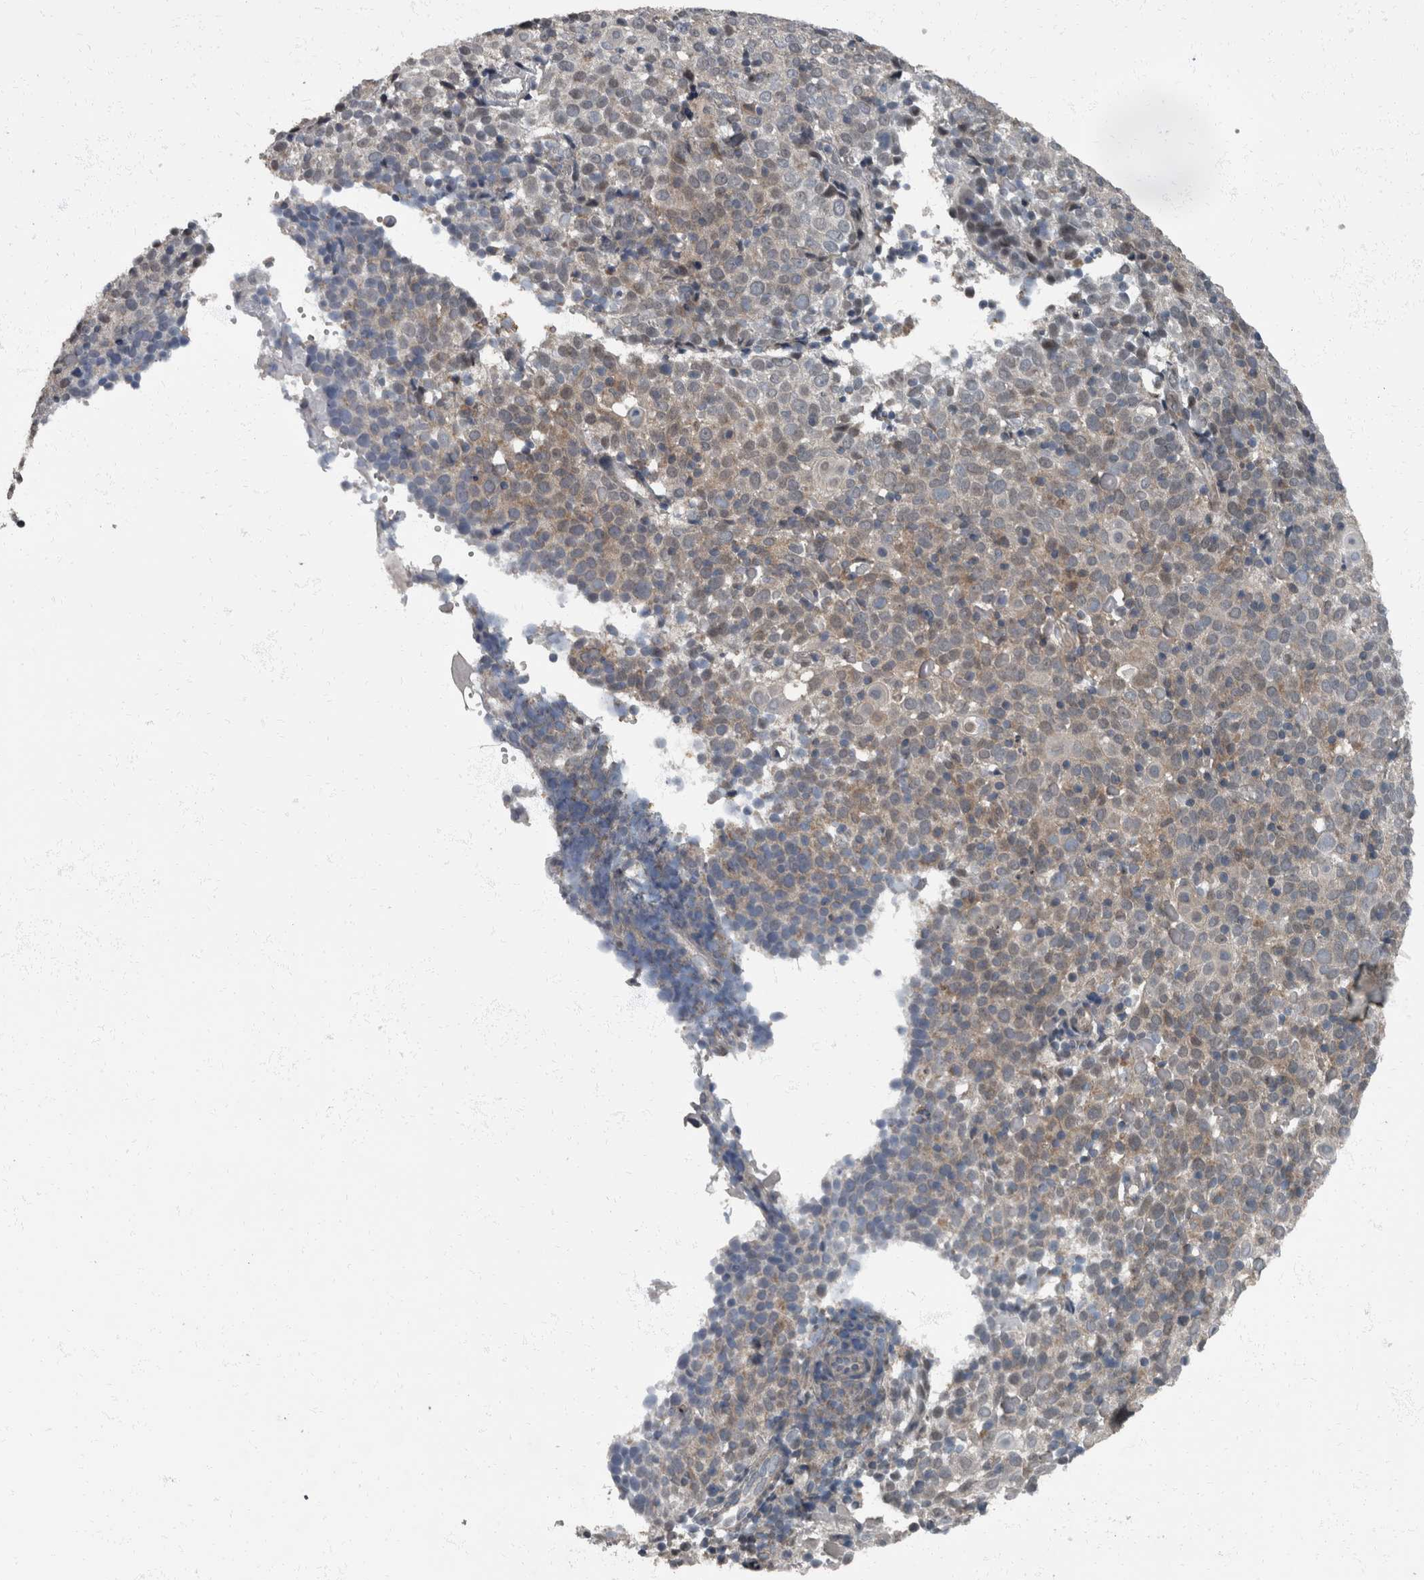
{"staining": {"intensity": "weak", "quantity": "<25%", "location": "cytoplasmic/membranous"}, "tissue": "cervical cancer", "cell_type": "Tumor cells", "image_type": "cancer", "snomed": [{"axis": "morphology", "description": "Squamous cell carcinoma, NOS"}, {"axis": "topography", "description": "Cervix"}], "caption": "Immunohistochemistry micrograph of squamous cell carcinoma (cervical) stained for a protein (brown), which demonstrates no staining in tumor cells.", "gene": "RABGGTB", "patient": {"sex": "female", "age": 74}}